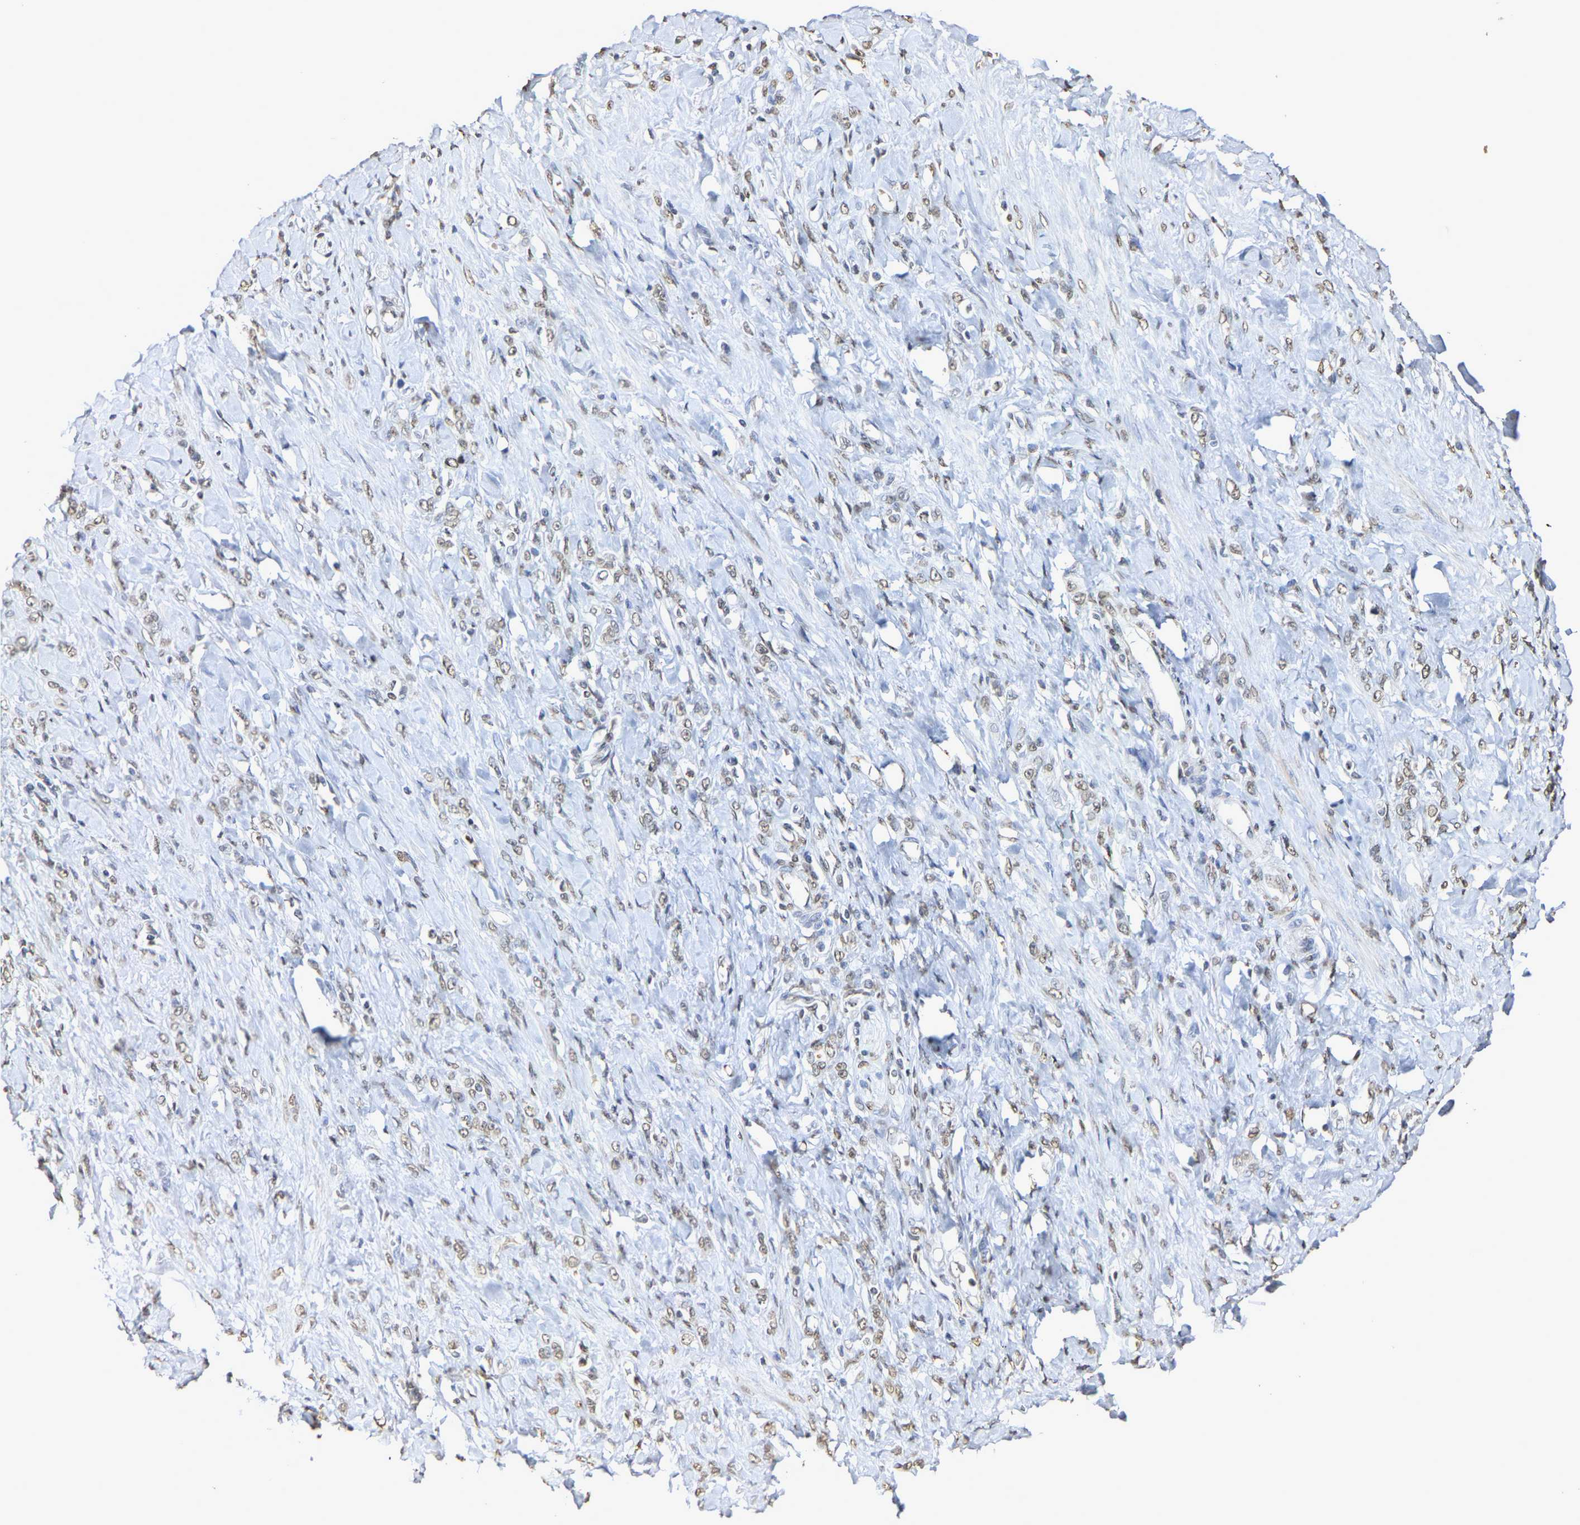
{"staining": {"intensity": "negative", "quantity": "none", "location": "none"}, "tissue": "stomach cancer", "cell_type": "Tumor cells", "image_type": "cancer", "snomed": [{"axis": "morphology", "description": "Adenocarcinoma, NOS"}, {"axis": "topography", "description": "Stomach"}], "caption": "Tumor cells show no significant protein positivity in stomach cancer (adenocarcinoma).", "gene": "ATF4", "patient": {"sex": "male", "age": 82}}